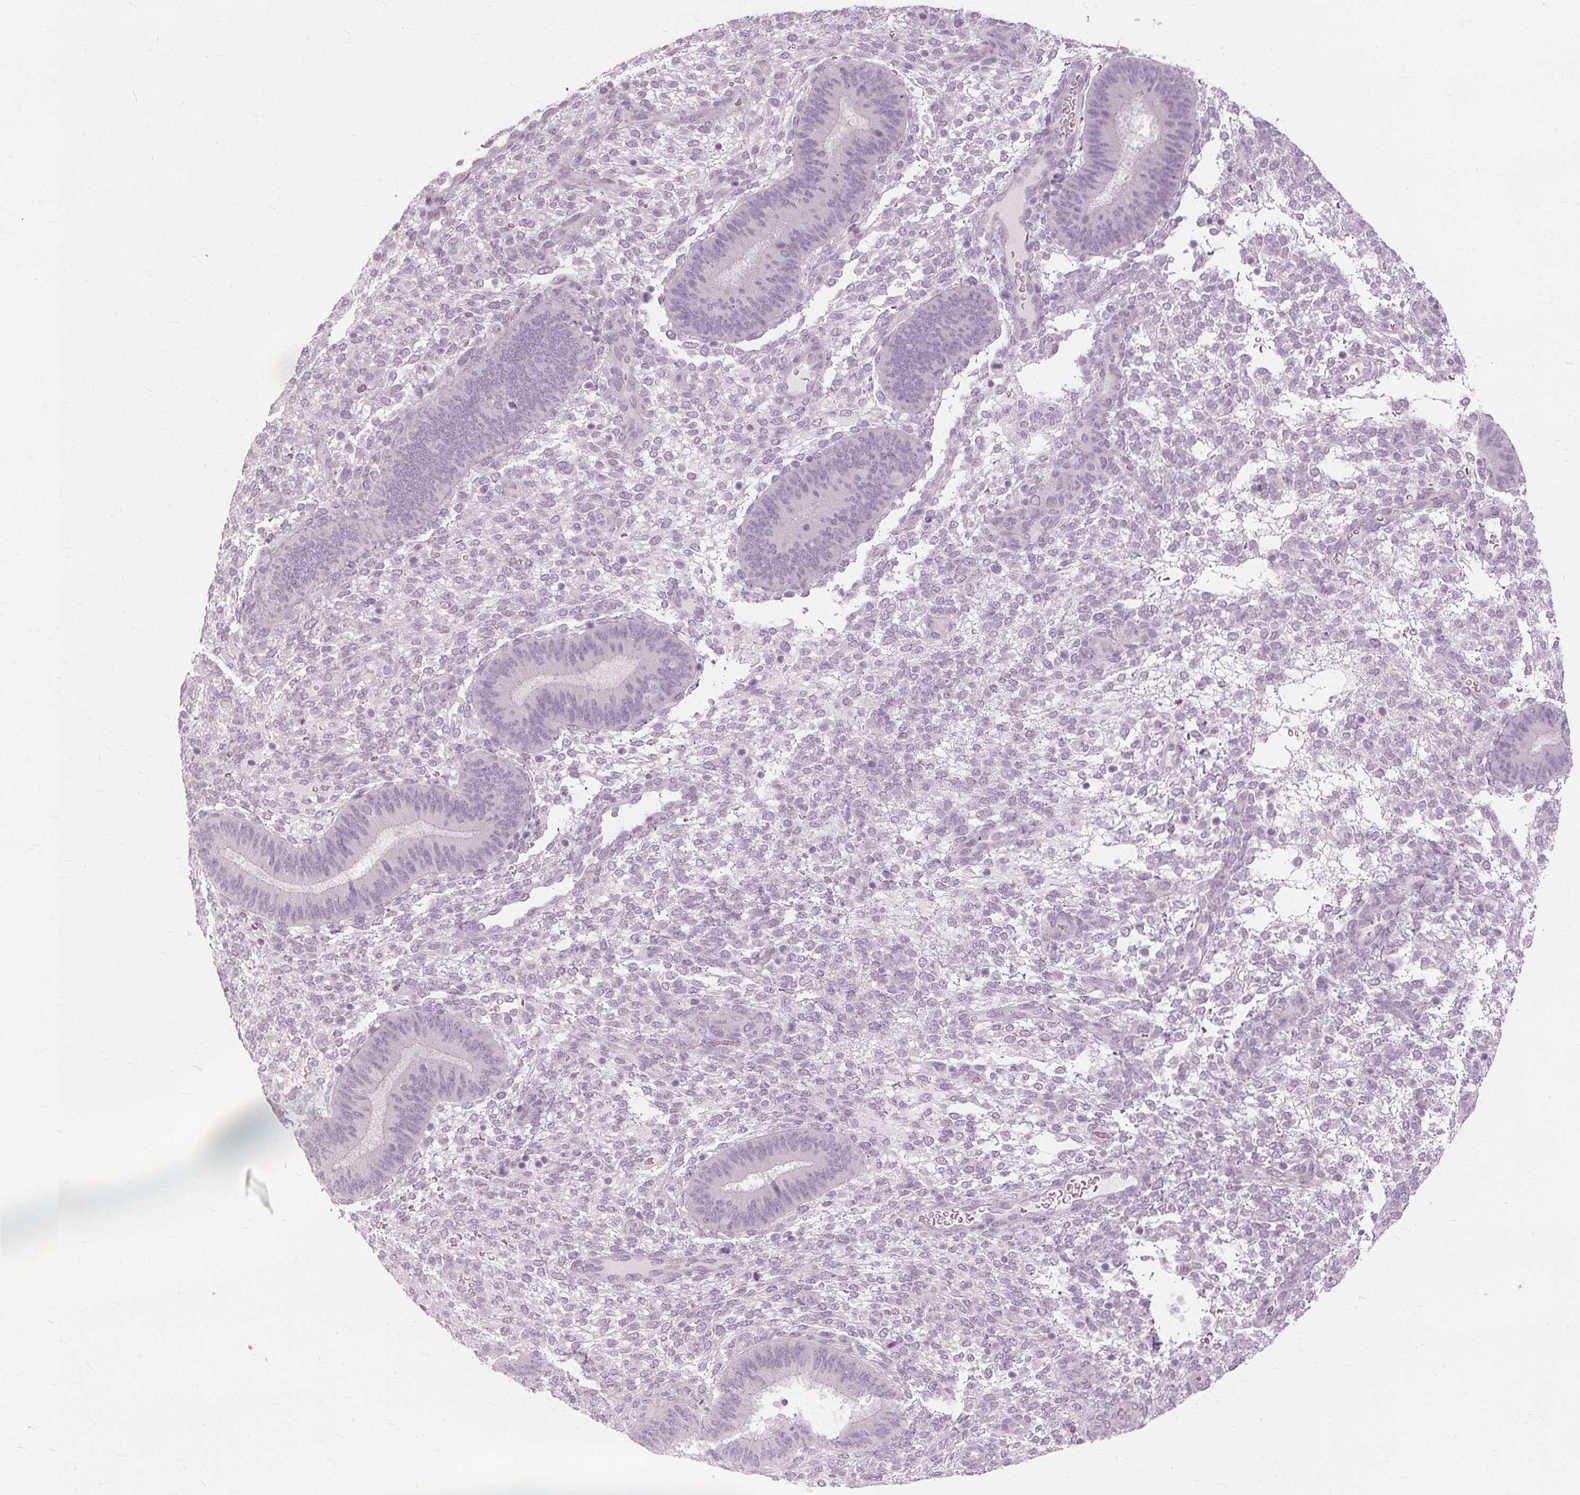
{"staining": {"intensity": "negative", "quantity": "none", "location": "none"}, "tissue": "endometrium", "cell_type": "Cells in endometrial stroma", "image_type": "normal", "snomed": [{"axis": "morphology", "description": "Normal tissue, NOS"}, {"axis": "topography", "description": "Endometrium"}], "caption": "IHC histopathology image of benign endometrium: human endometrium stained with DAB (3,3'-diaminobenzidine) demonstrates no significant protein positivity in cells in endometrial stroma. The staining is performed using DAB (3,3'-diaminobenzidine) brown chromogen with nuclei counter-stained in using hematoxylin.", "gene": "SFTPD", "patient": {"sex": "female", "age": 39}}